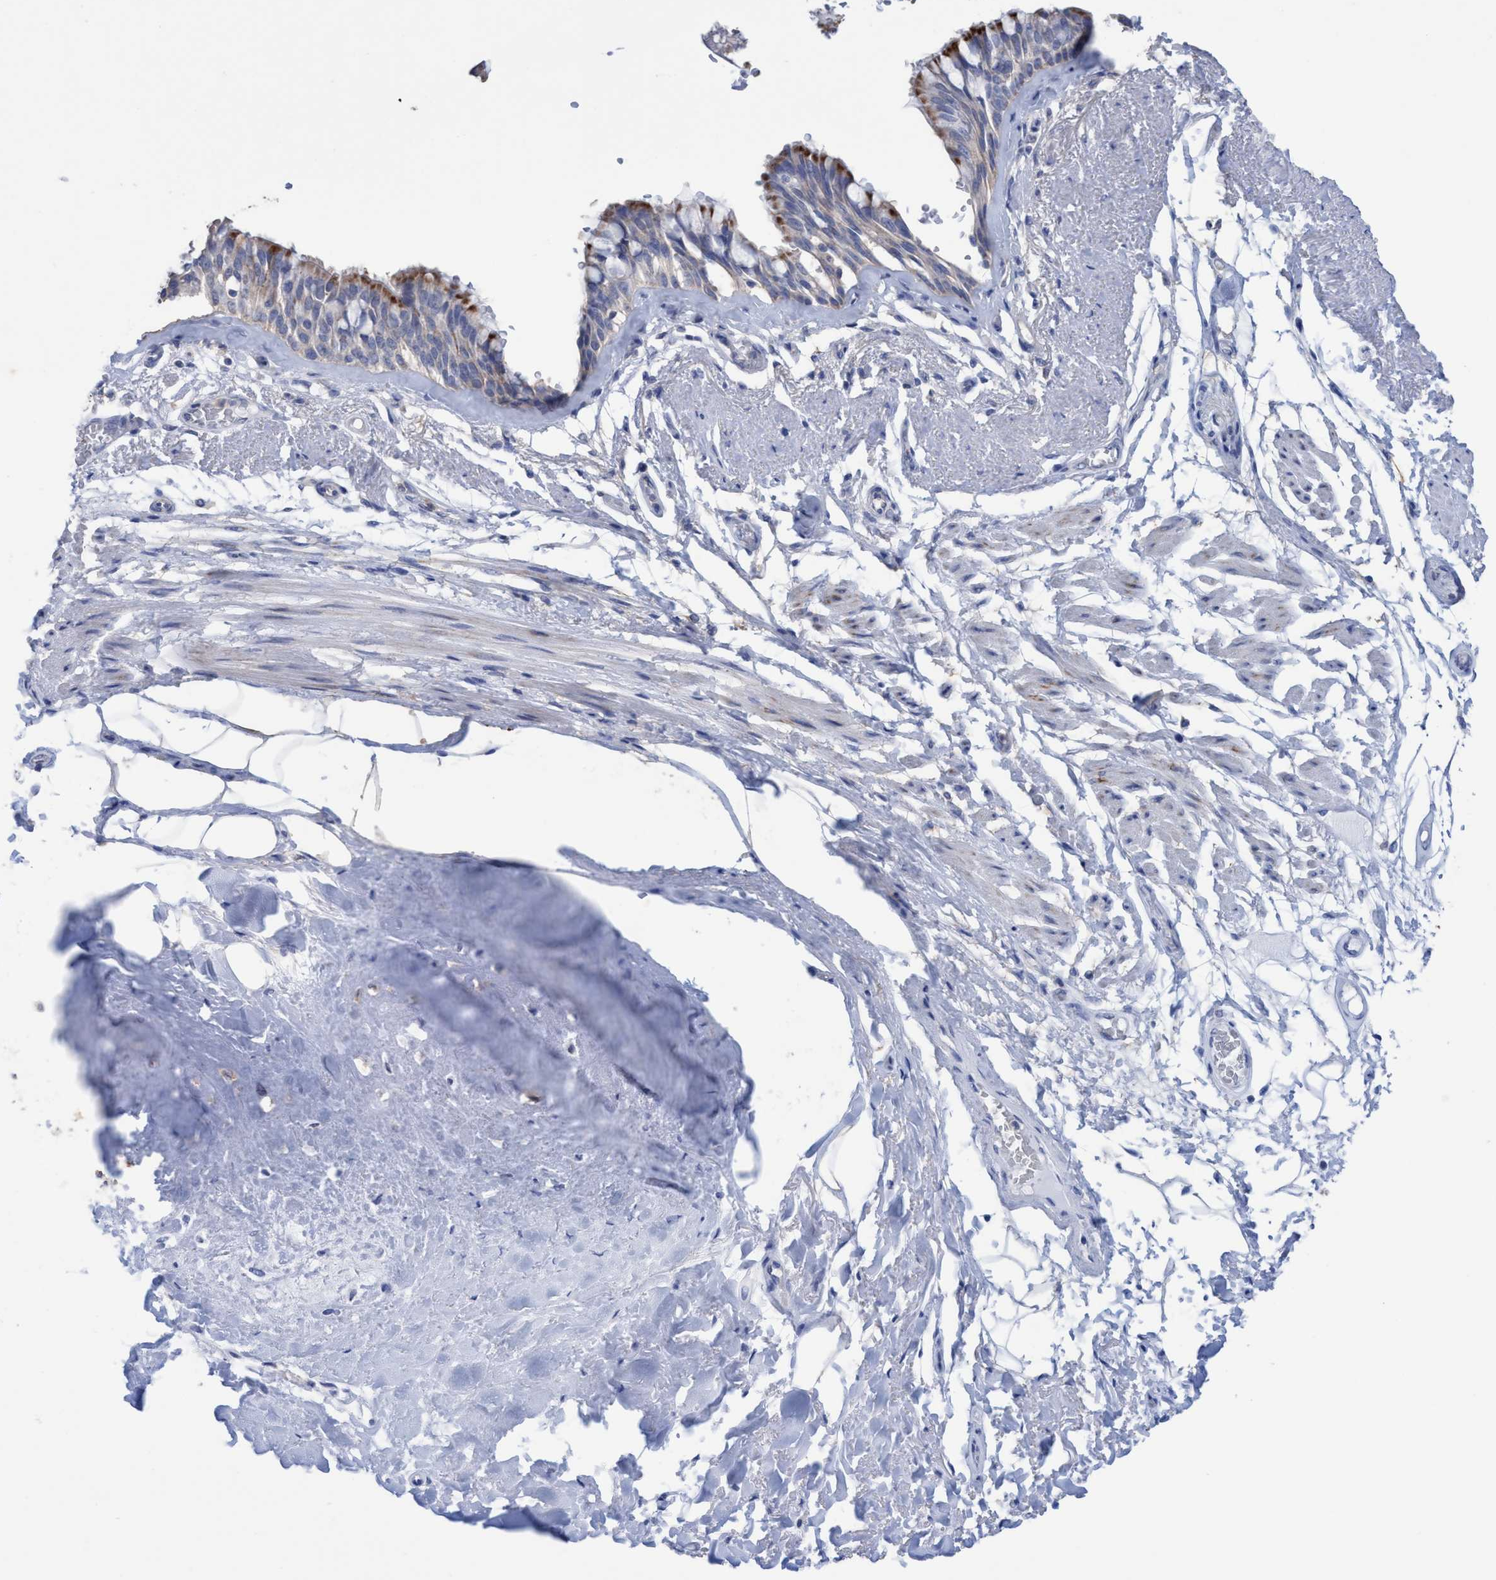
{"staining": {"intensity": "moderate", "quantity": "25%-75%", "location": "cytoplasmic/membranous"}, "tissue": "bronchus", "cell_type": "Respiratory epithelial cells", "image_type": "normal", "snomed": [{"axis": "morphology", "description": "Normal tissue, NOS"}, {"axis": "topography", "description": "Bronchus"}], "caption": "Immunohistochemistry staining of benign bronchus, which demonstrates medium levels of moderate cytoplasmic/membranous expression in about 25%-75% of respiratory epithelial cells indicating moderate cytoplasmic/membranous protein positivity. The staining was performed using DAB (3,3'-diaminobenzidine) (brown) for protein detection and nuclei were counterstained in hematoxylin (blue).", "gene": "RSAD1", "patient": {"sex": "male", "age": 66}}